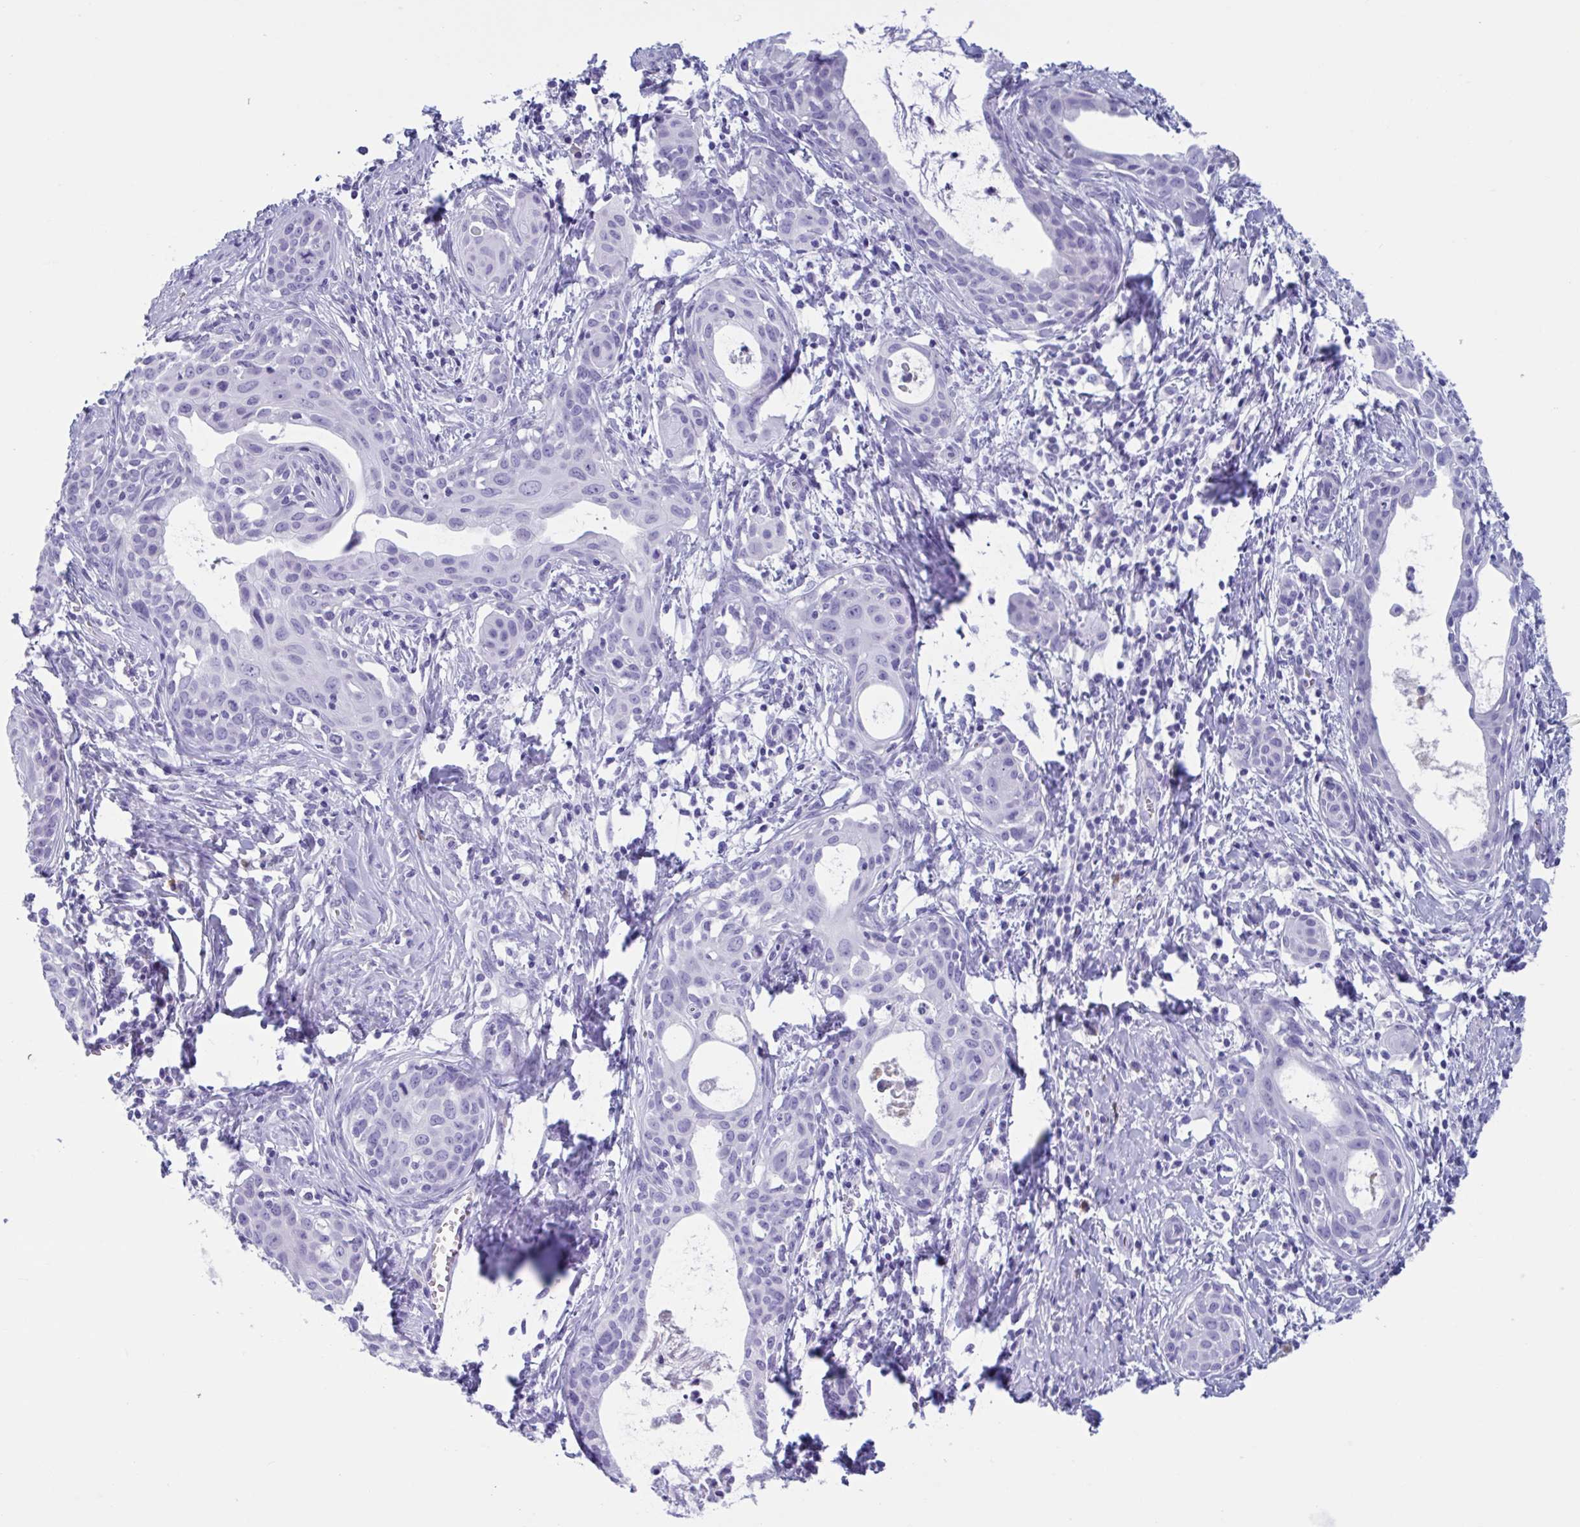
{"staining": {"intensity": "negative", "quantity": "none", "location": "none"}, "tissue": "cervical cancer", "cell_type": "Tumor cells", "image_type": "cancer", "snomed": [{"axis": "morphology", "description": "Squamous cell carcinoma, NOS"}, {"axis": "topography", "description": "Cervix"}], "caption": "Protein analysis of cervical cancer (squamous cell carcinoma) shows no significant positivity in tumor cells.", "gene": "USP35", "patient": {"sex": "female", "age": 52}}